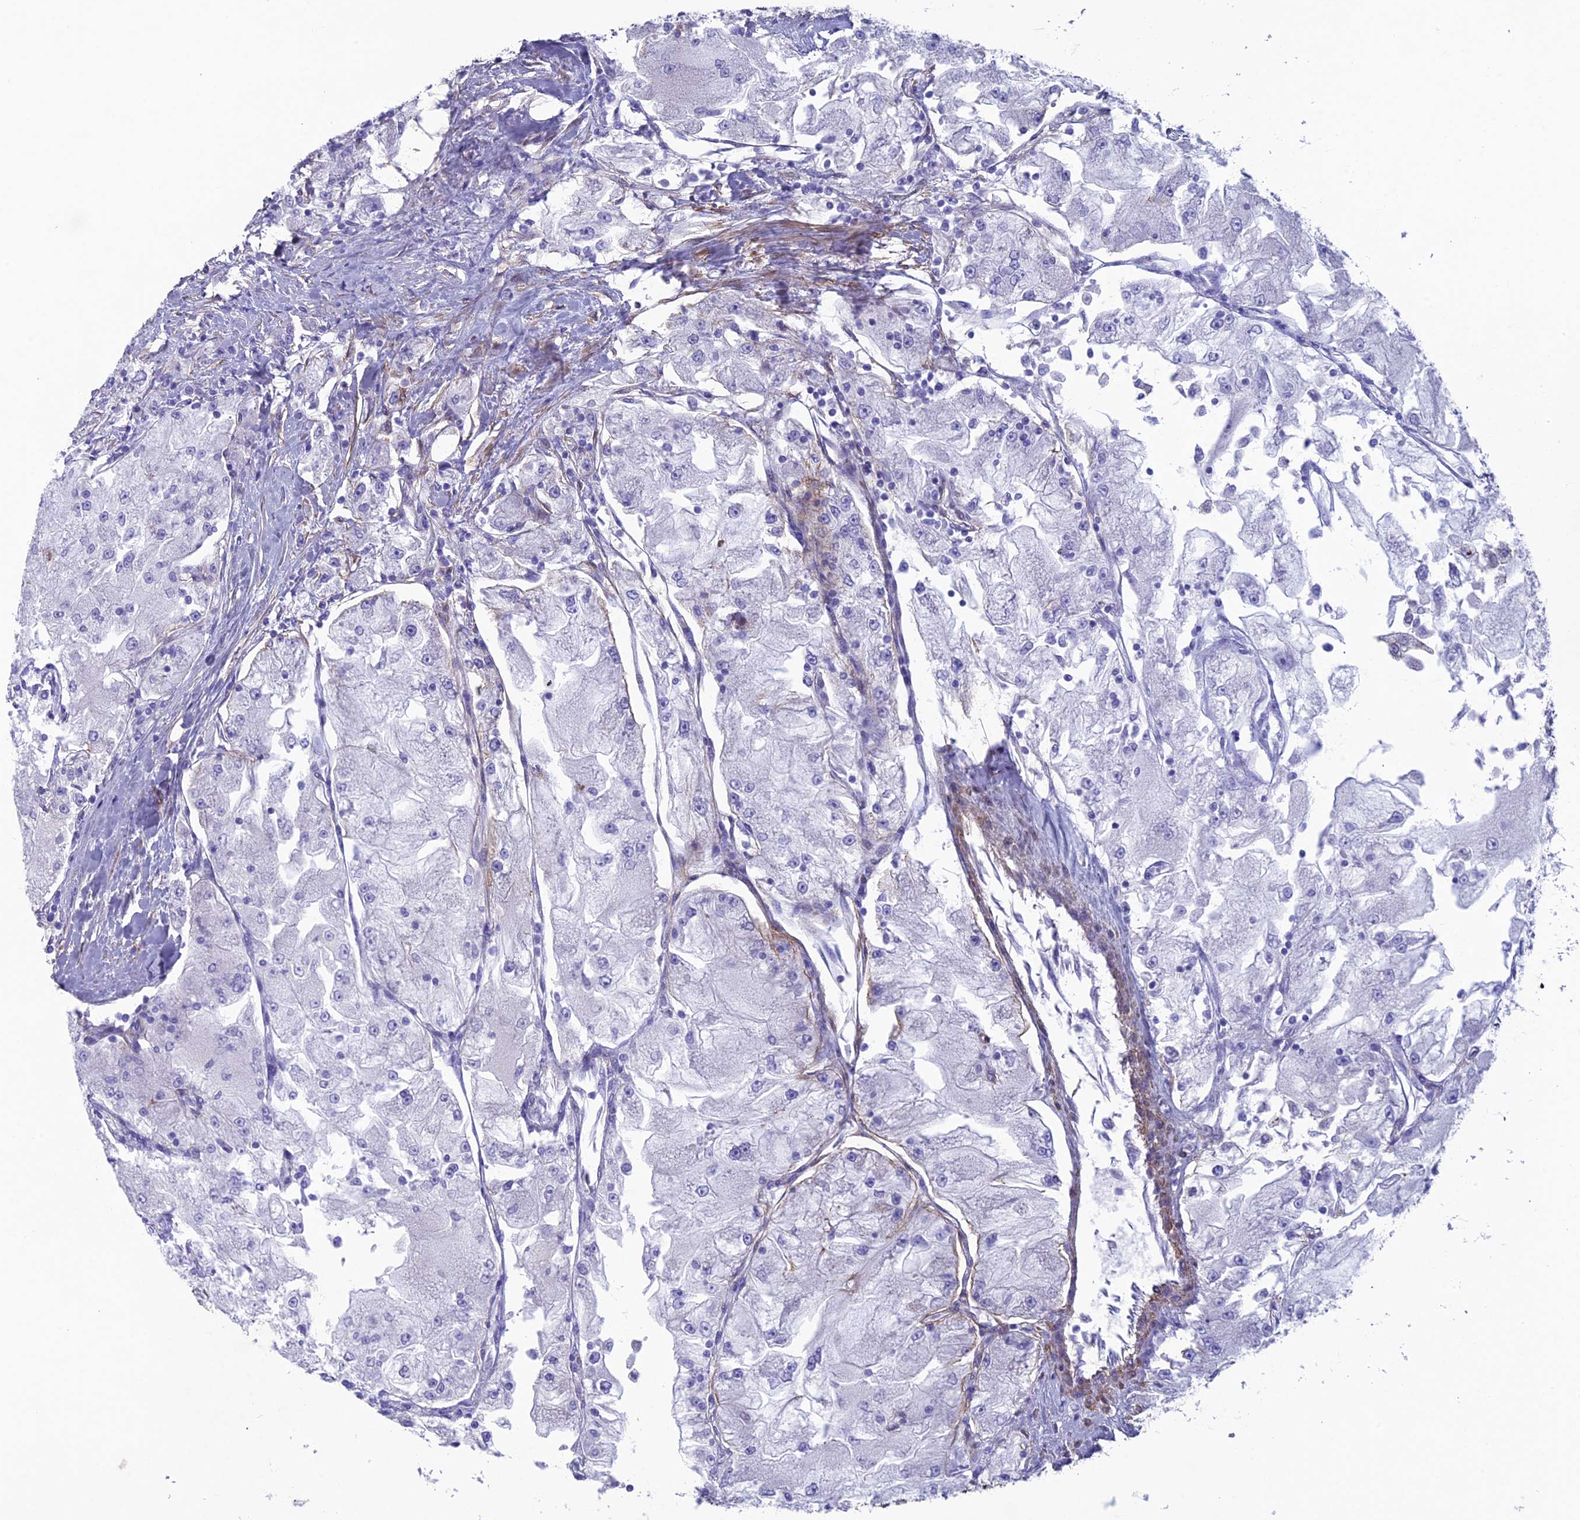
{"staining": {"intensity": "negative", "quantity": "none", "location": "none"}, "tissue": "renal cancer", "cell_type": "Tumor cells", "image_type": "cancer", "snomed": [{"axis": "morphology", "description": "Adenocarcinoma, NOS"}, {"axis": "topography", "description": "Kidney"}], "caption": "A histopathology image of adenocarcinoma (renal) stained for a protein demonstrates no brown staining in tumor cells. (DAB (3,3'-diaminobenzidine) immunohistochemistry visualized using brightfield microscopy, high magnification).", "gene": "TNS1", "patient": {"sex": "female", "age": 72}}